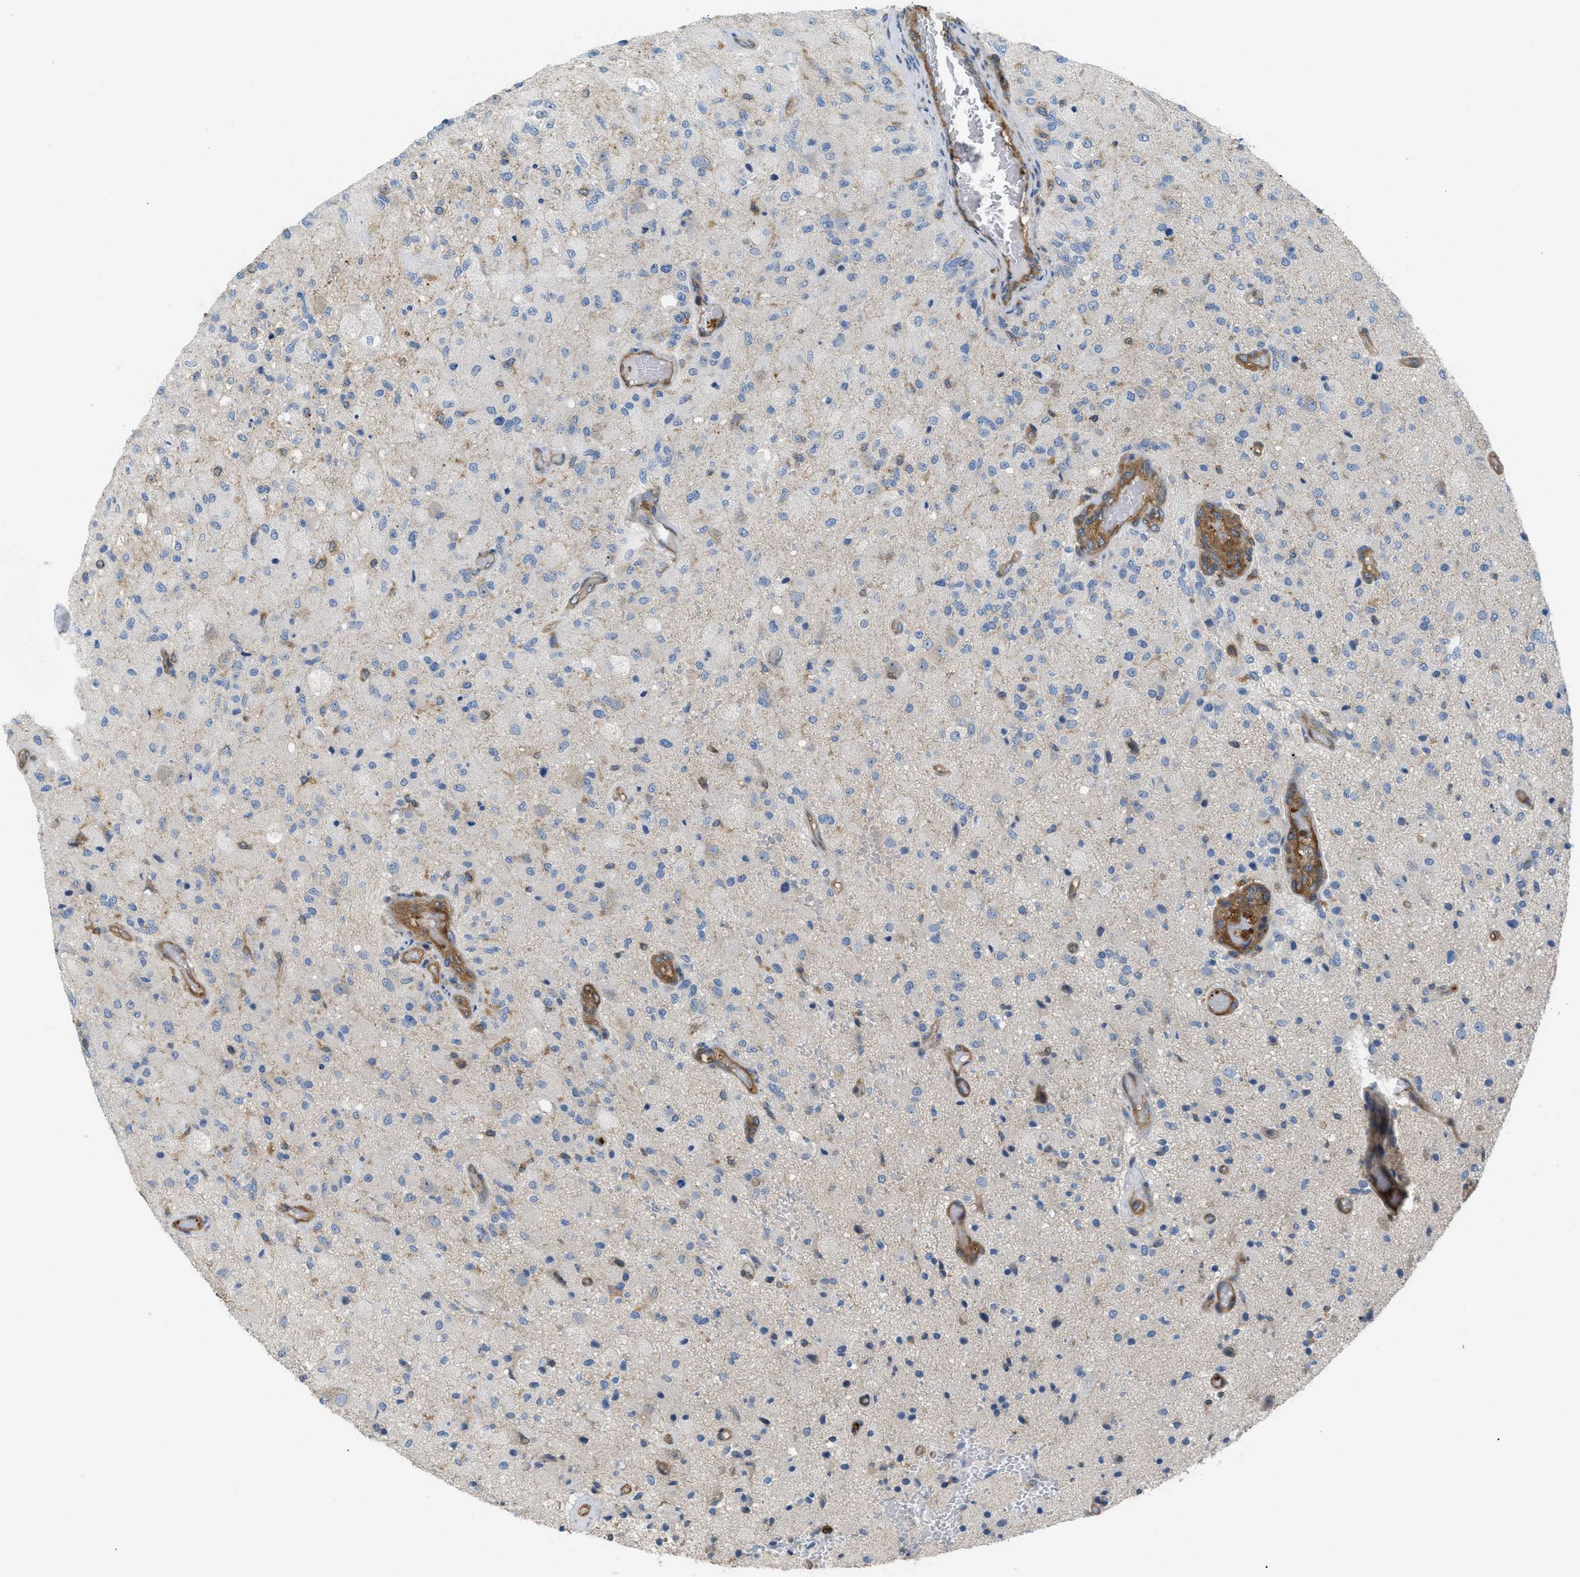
{"staining": {"intensity": "negative", "quantity": "none", "location": "none"}, "tissue": "glioma", "cell_type": "Tumor cells", "image_type": "cancer", "snomed": [{"axis": "morphology", "description": "Normal tissue, NOS"}, {"axis": "morphology", "description": "Glioma, malignant, High grade"}, {"axis": "topography", "description": "Cerebral cortex"}], "caption": "The immunohistochemistry (IHC) photomicrograph has no significant expression in tumor cells of malignant high-grade glioma tissue. (Stains: DAB IHC with hematoxylin counter stain, Microscopy: brightfield microscopy at high magnification).", "gene": "ATP2A3", "patient": {"sex": "male", "age": 77}}